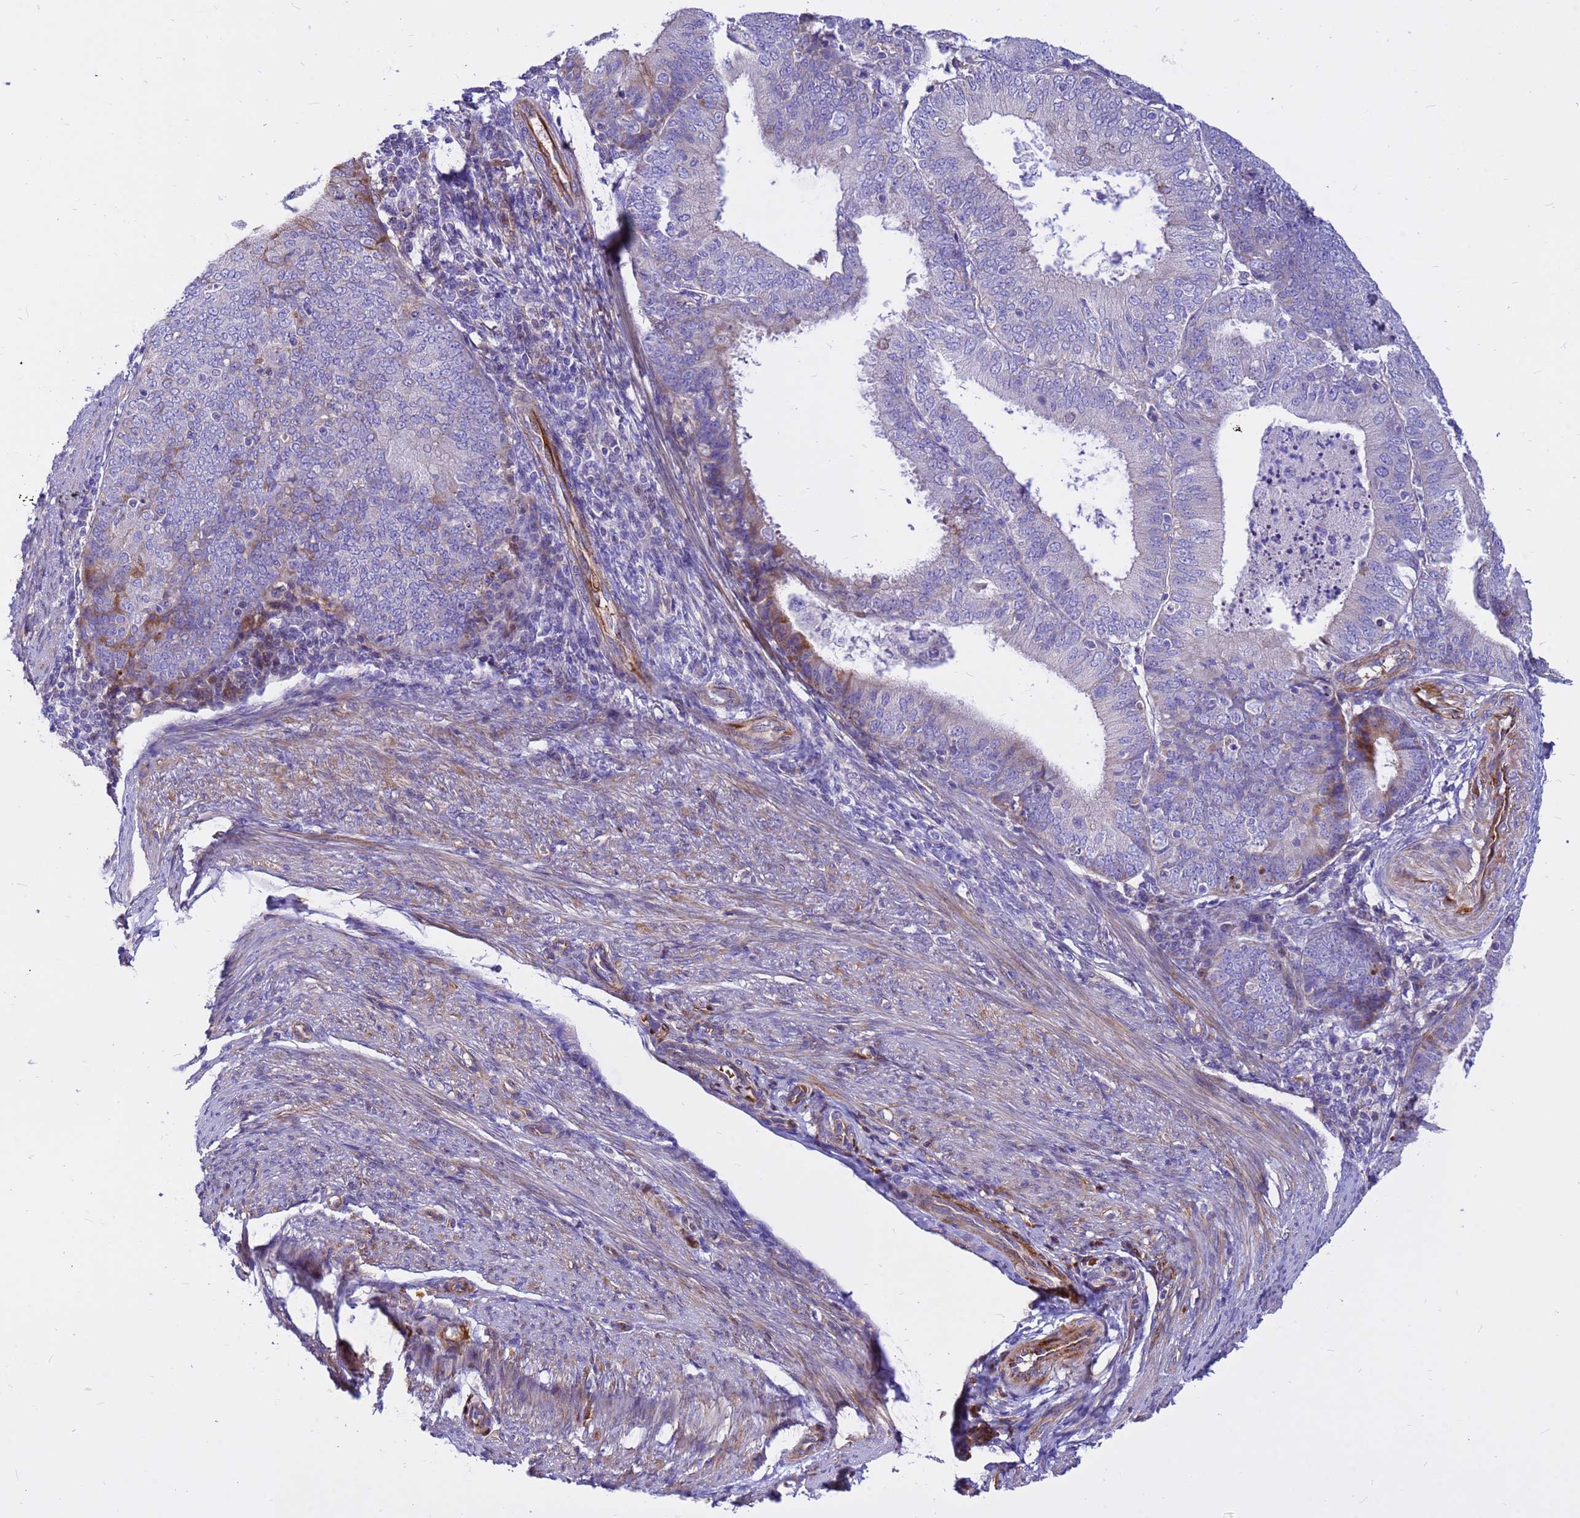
{"staining": {"intensity": "negative", "quantity": "none", "location": "none"}, "tissue": "endometrial cancer", "cell_type": "Tumor cells", "image_type": "cancer", "snomed": [{"axis": "morphology", "description": "Adenocarcinoma, NOS"}, {"axis": "topography", "description": "Endometrium"}], "caption": "This is an immunohistochemistry photomicrograph of endometrial adenocarcinoma. There is no positivity in tumor cells.", "gene": "CRHBP", "patient": {"sex": "female", "age": 57}}